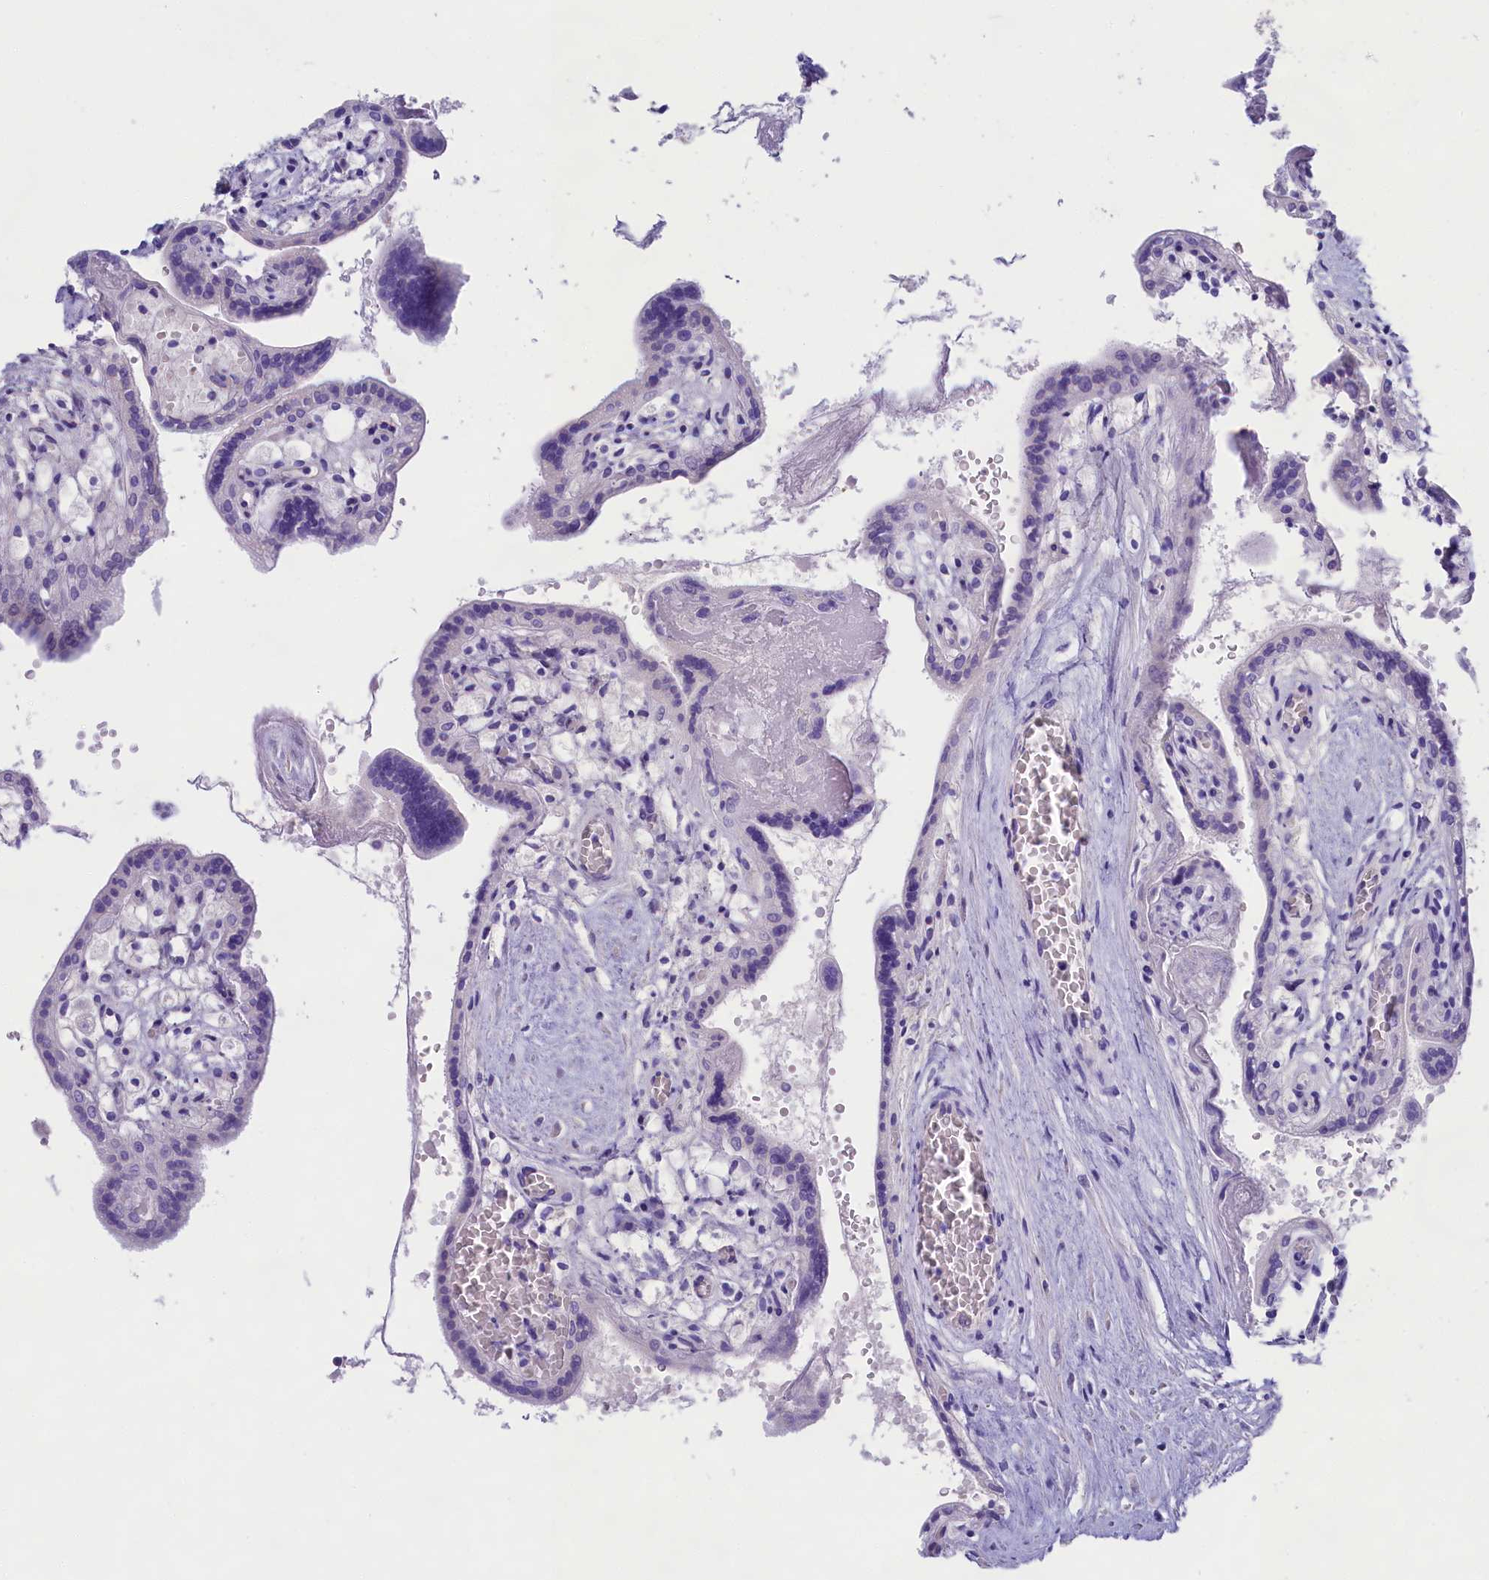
{"staining": {"intensity": "negative", "quantity": "none", "location": "none"}, "tissue": "placenta", "cell_type": "Trophoblastic cells", "image_type": "normal", "snomed": [{"axis": "morphology", "description": "Normal tissue, NOS"}, {"axis": "topography", "description": "Placenta"}], "caption": "DAB immunohistochemical staining of normal placenta shows no significant positivity in trophoblastic cells. (DAB IHC, high magnification).", "gene": "SULT2A1", "patient": {"sex": "female", "age": 37}}